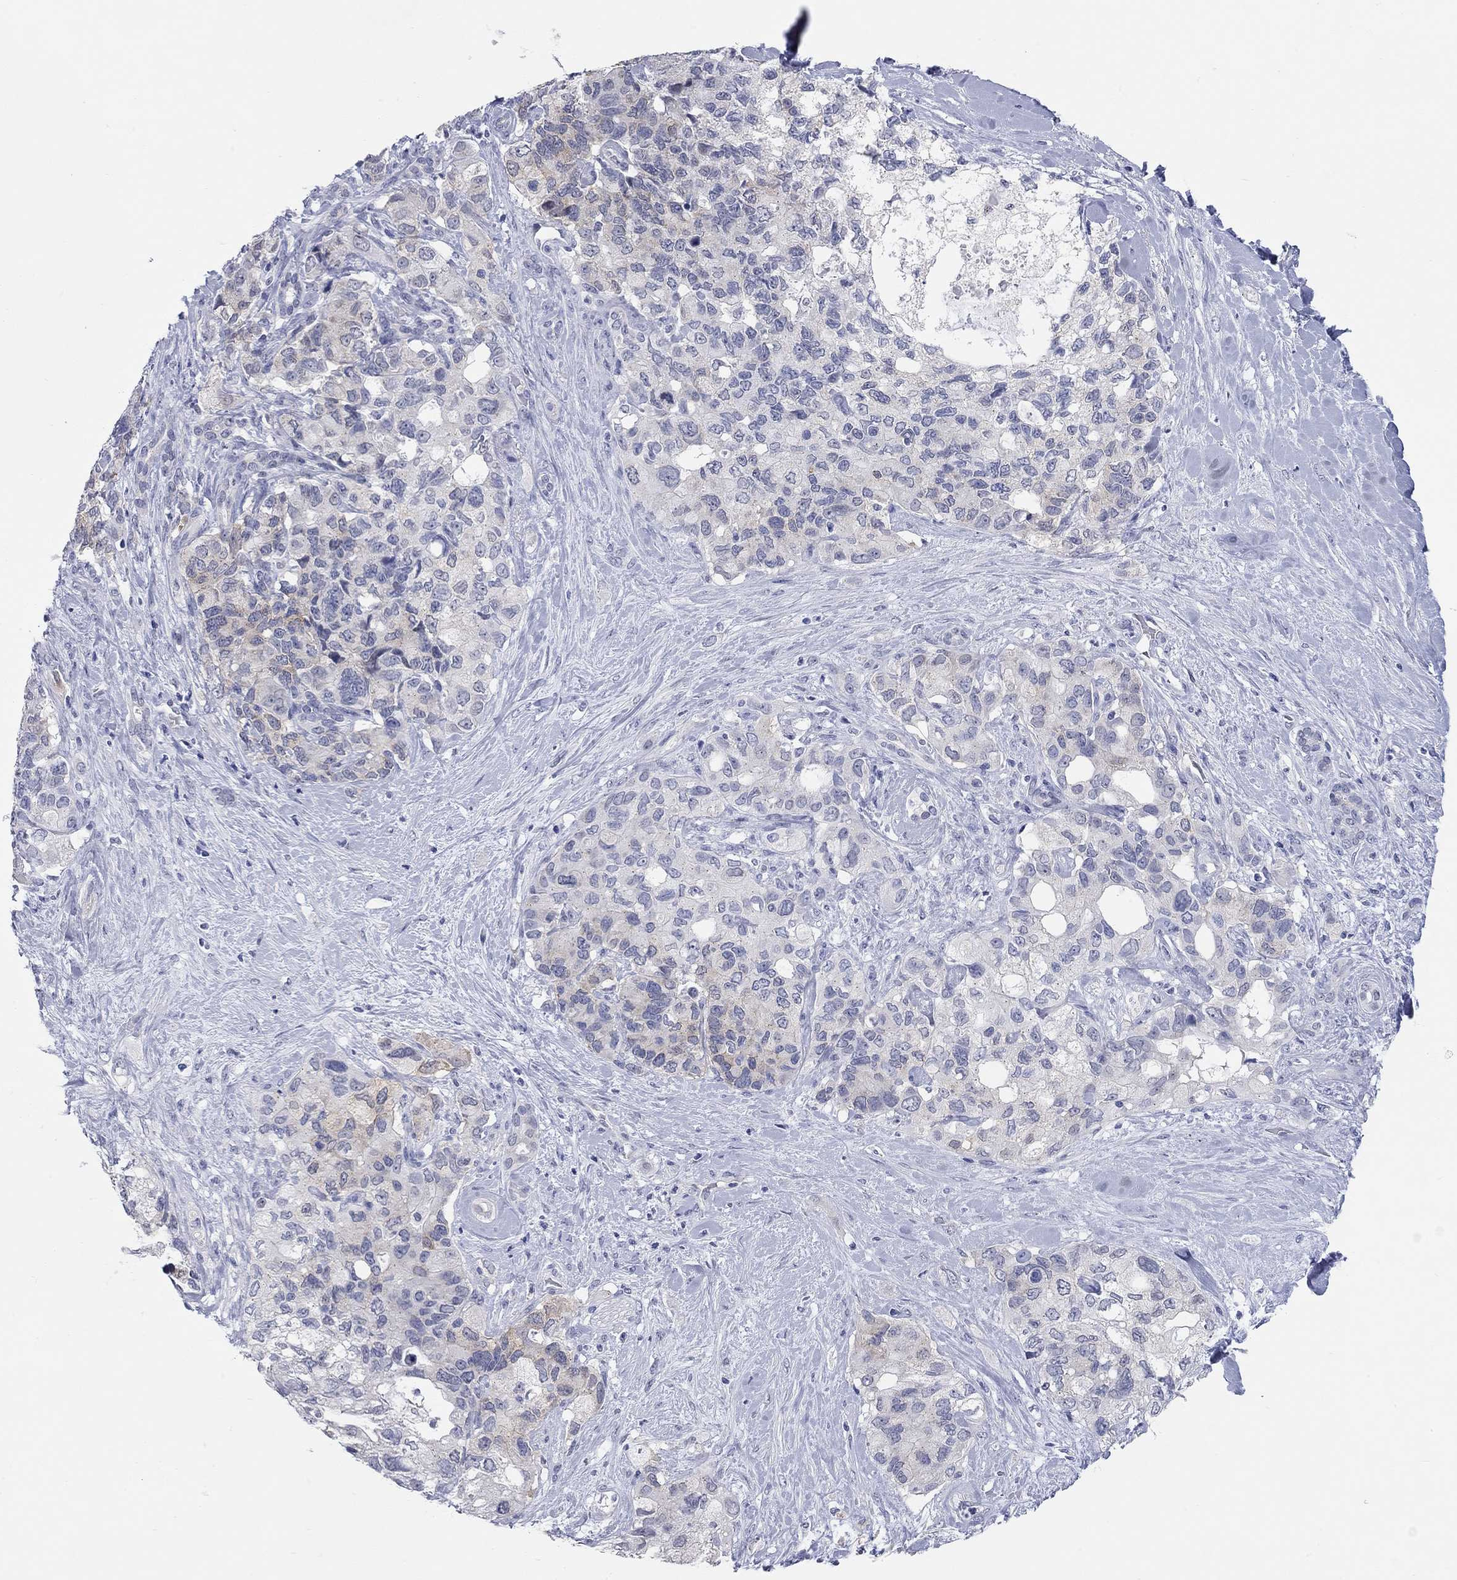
{"staining": {"intensity": "weak", "quantity": "<25%", "location": "cytoplasmic/membranous"}, "tissue": "pancreatic cancer", "cell_type": "Tumor cells", "image_type": "cancer", "snomed": [{"axis": "morphology", "description": "Adenocarcinoma, NOS"}, {"axis": "topography", "description": "Pancreas"}], "caption": "IHC of adenocarcinoma (pancreatic) shows no staining in tumor cells. The staining was performed using DAB to visualize the protein expression in brown, while the nuclei were stained in blue with hematoxylin (Magnification: 20x).", "gene": "WASF3", "patient": {"sex": "female", "age": 56}}